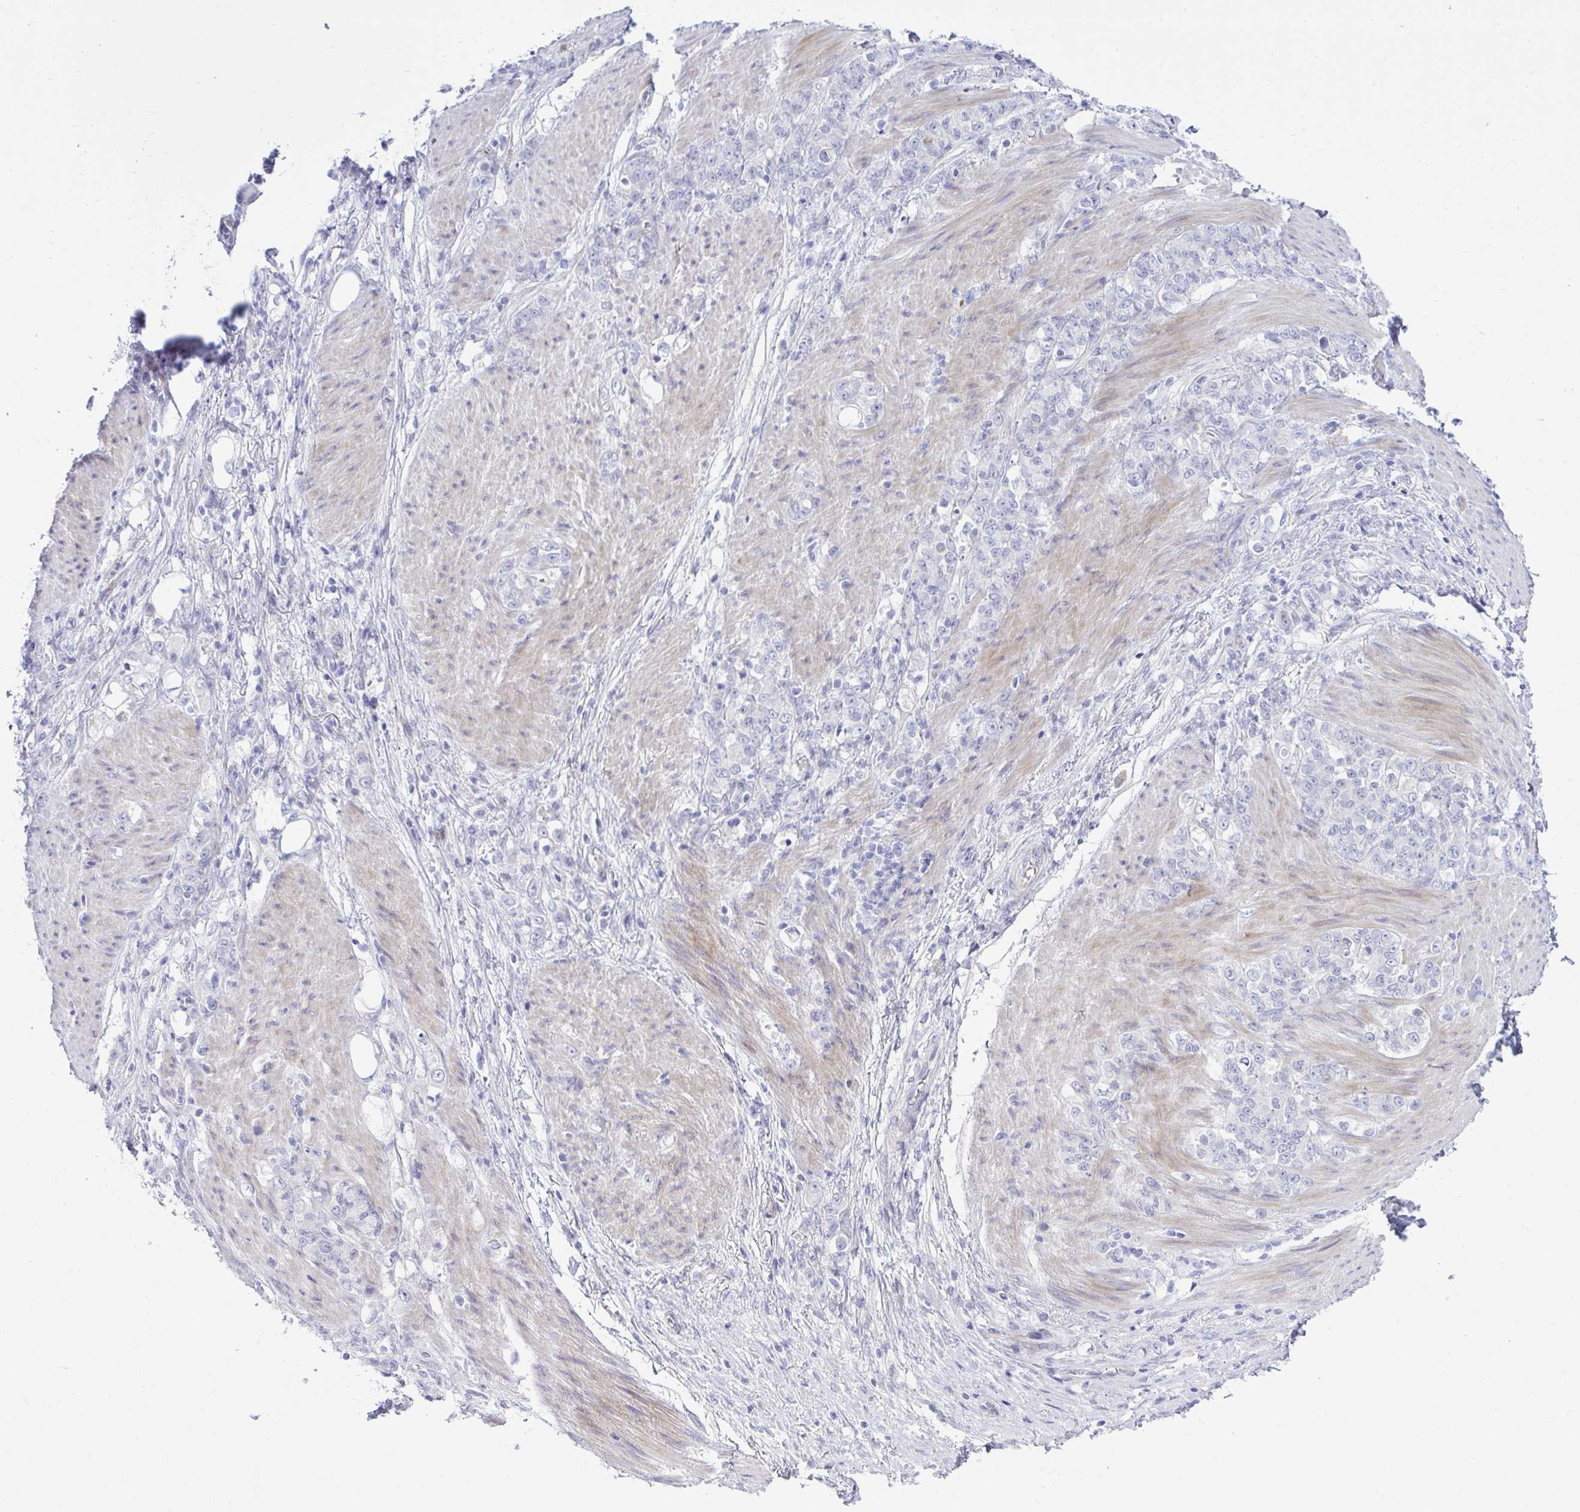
{"staining": {"intensity": "negative", "quantity": "none", "location": "none"}, "tissue": "stomach cancer", "cell_type": "Tumor cells", "image_type": "cancer", "snomed": [{"axis": "morphology", "description": "Adenocarcinoma, NOS"}, {"axis": "topography", "description": "Stomach"}], "caption": "Immunohistochemistry photomicrograph of neoplastic tissue: human stomach cancer (adenocarcinoma) stained with DAB demonstrates no significant protein positivity in tumor cells.", "gene": "MED9", "patient": {"sex": "female", "age": 79}}